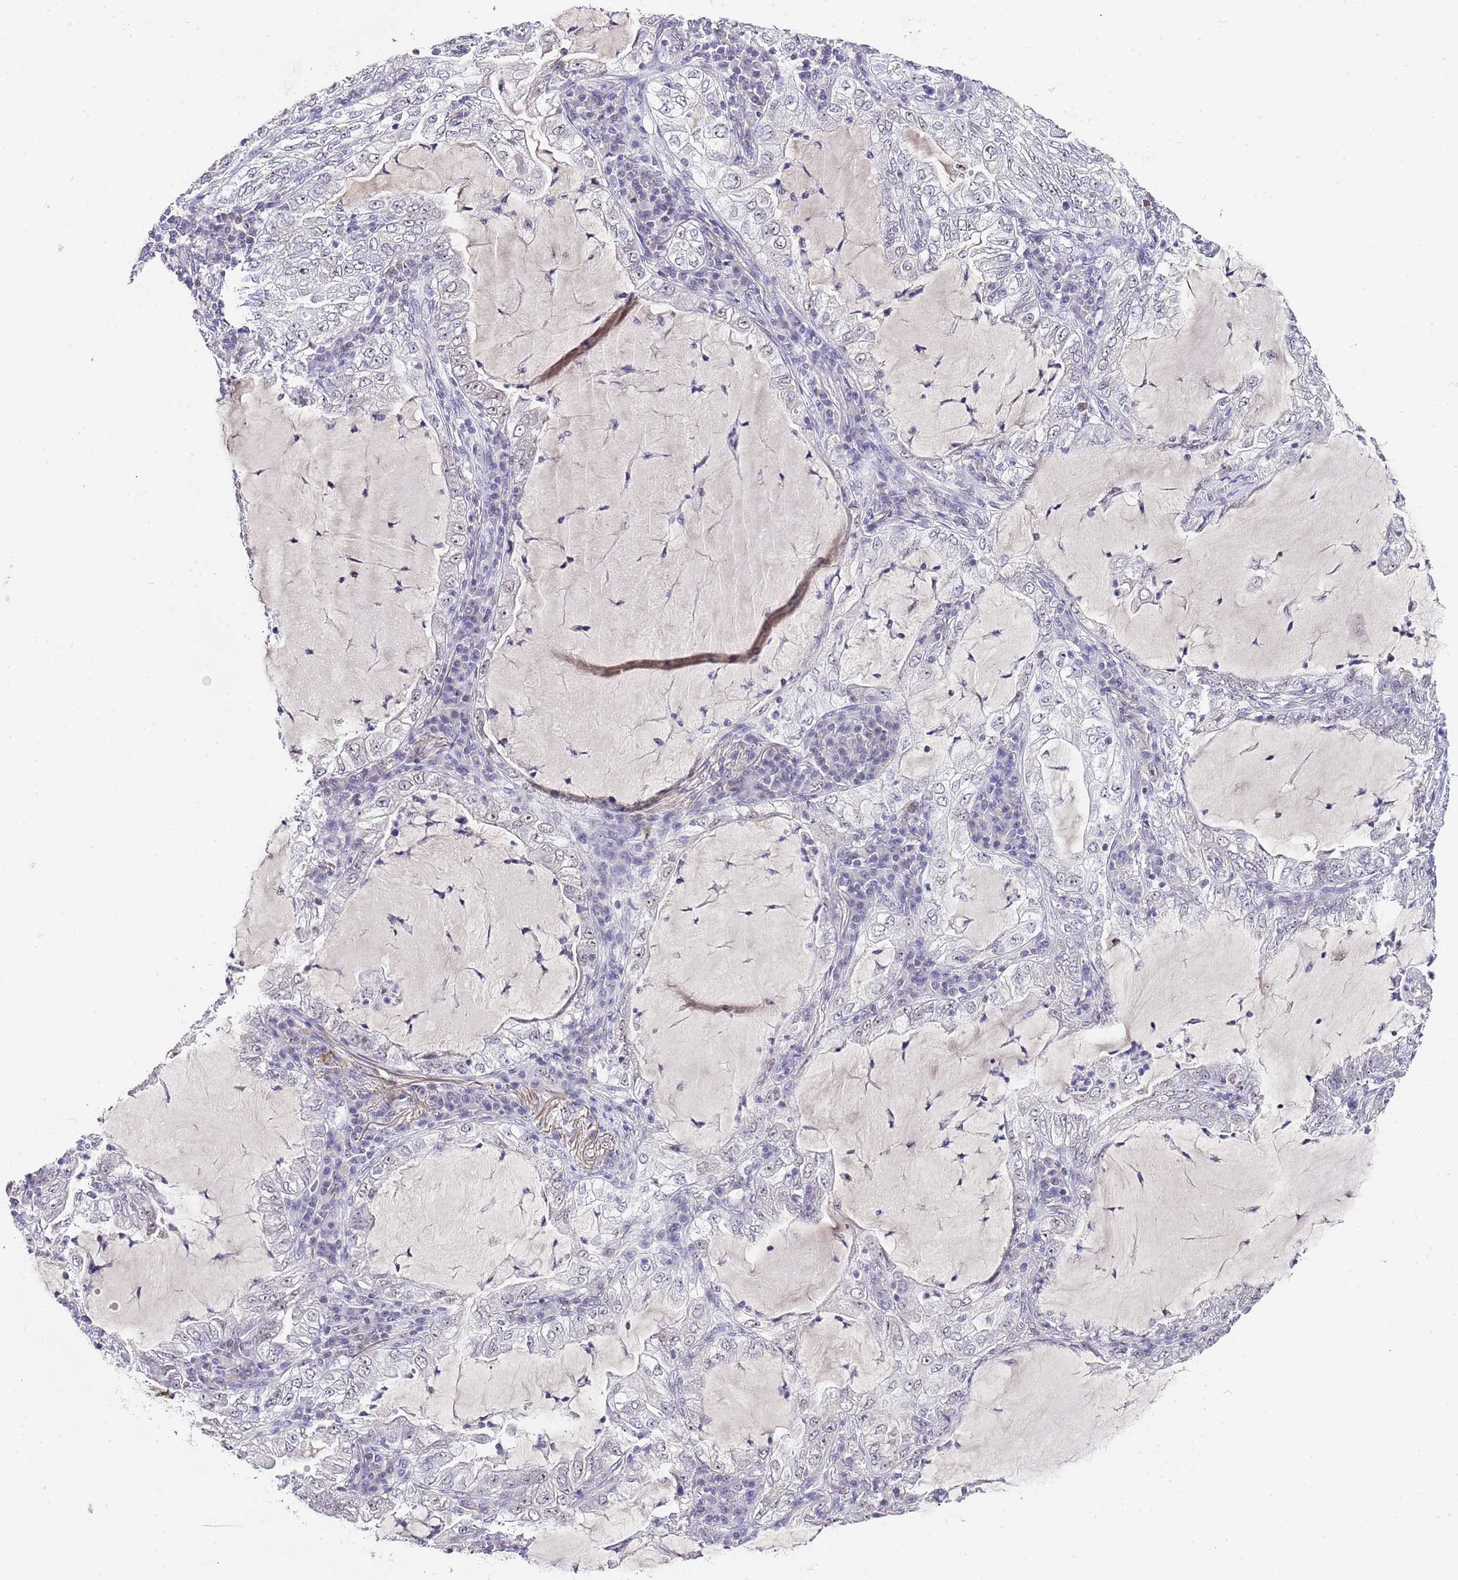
{"staining": {"intensity": "weak", "quantity": "<25%", "location": "nuclear"}, "tissue": "lung cancer", "cell_type": "Tumor cells", "image_type": "cancer", "snomed": [{"axis": "morphology", "description": "Adenocarcinoma, NOS"}, {"axis": "topography", "description": "Lung"}], "caption": "The immunohistochemistry photomicrograph has no significant expression in tumor cells of lung cancer (adenocarcinoma) tissue.", "gene": "NOP56", "patient": {"sex": "female", "age": 73}}